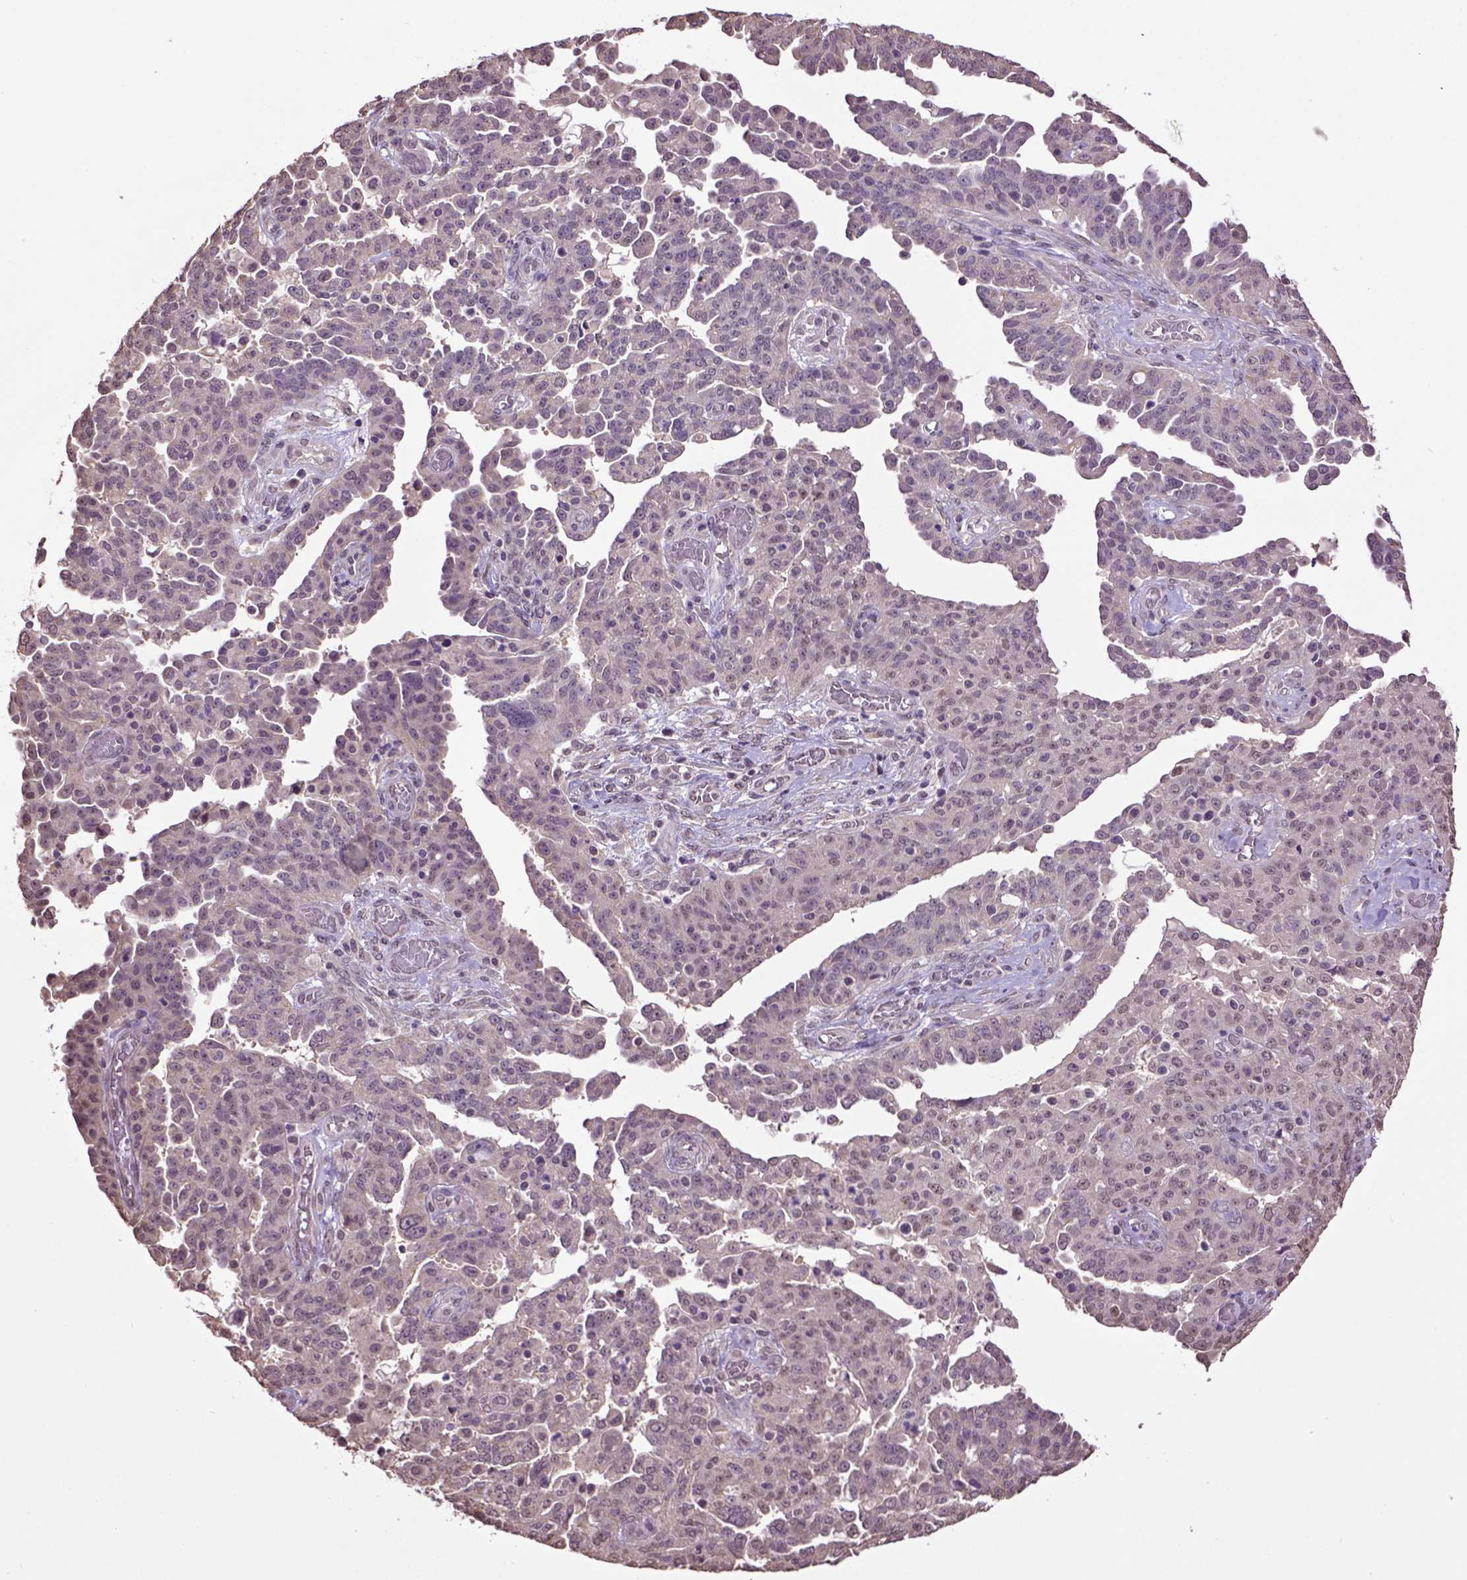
{"staining": {"intensity": "weak", "quantity": "<25%", "location": "cytoplasmic/membranous"}, "tissue": "ovarian cancer", "cell_type": "Tumor cells", "image_type": "cancer", "snomed": [{"axis": "morphology", "description": "Cystadenocarcinoma, serous, NOS"}, {"axis": "topography", "description": "Ovary"}], "caption": "This is an immunohistochemistry micrograph of human ovarian cancer (serous cystadenocarcinoma). There is no expression in tumor cells.", "gene": "WDR17", "patient": {"sex": "female", "age": 67}}